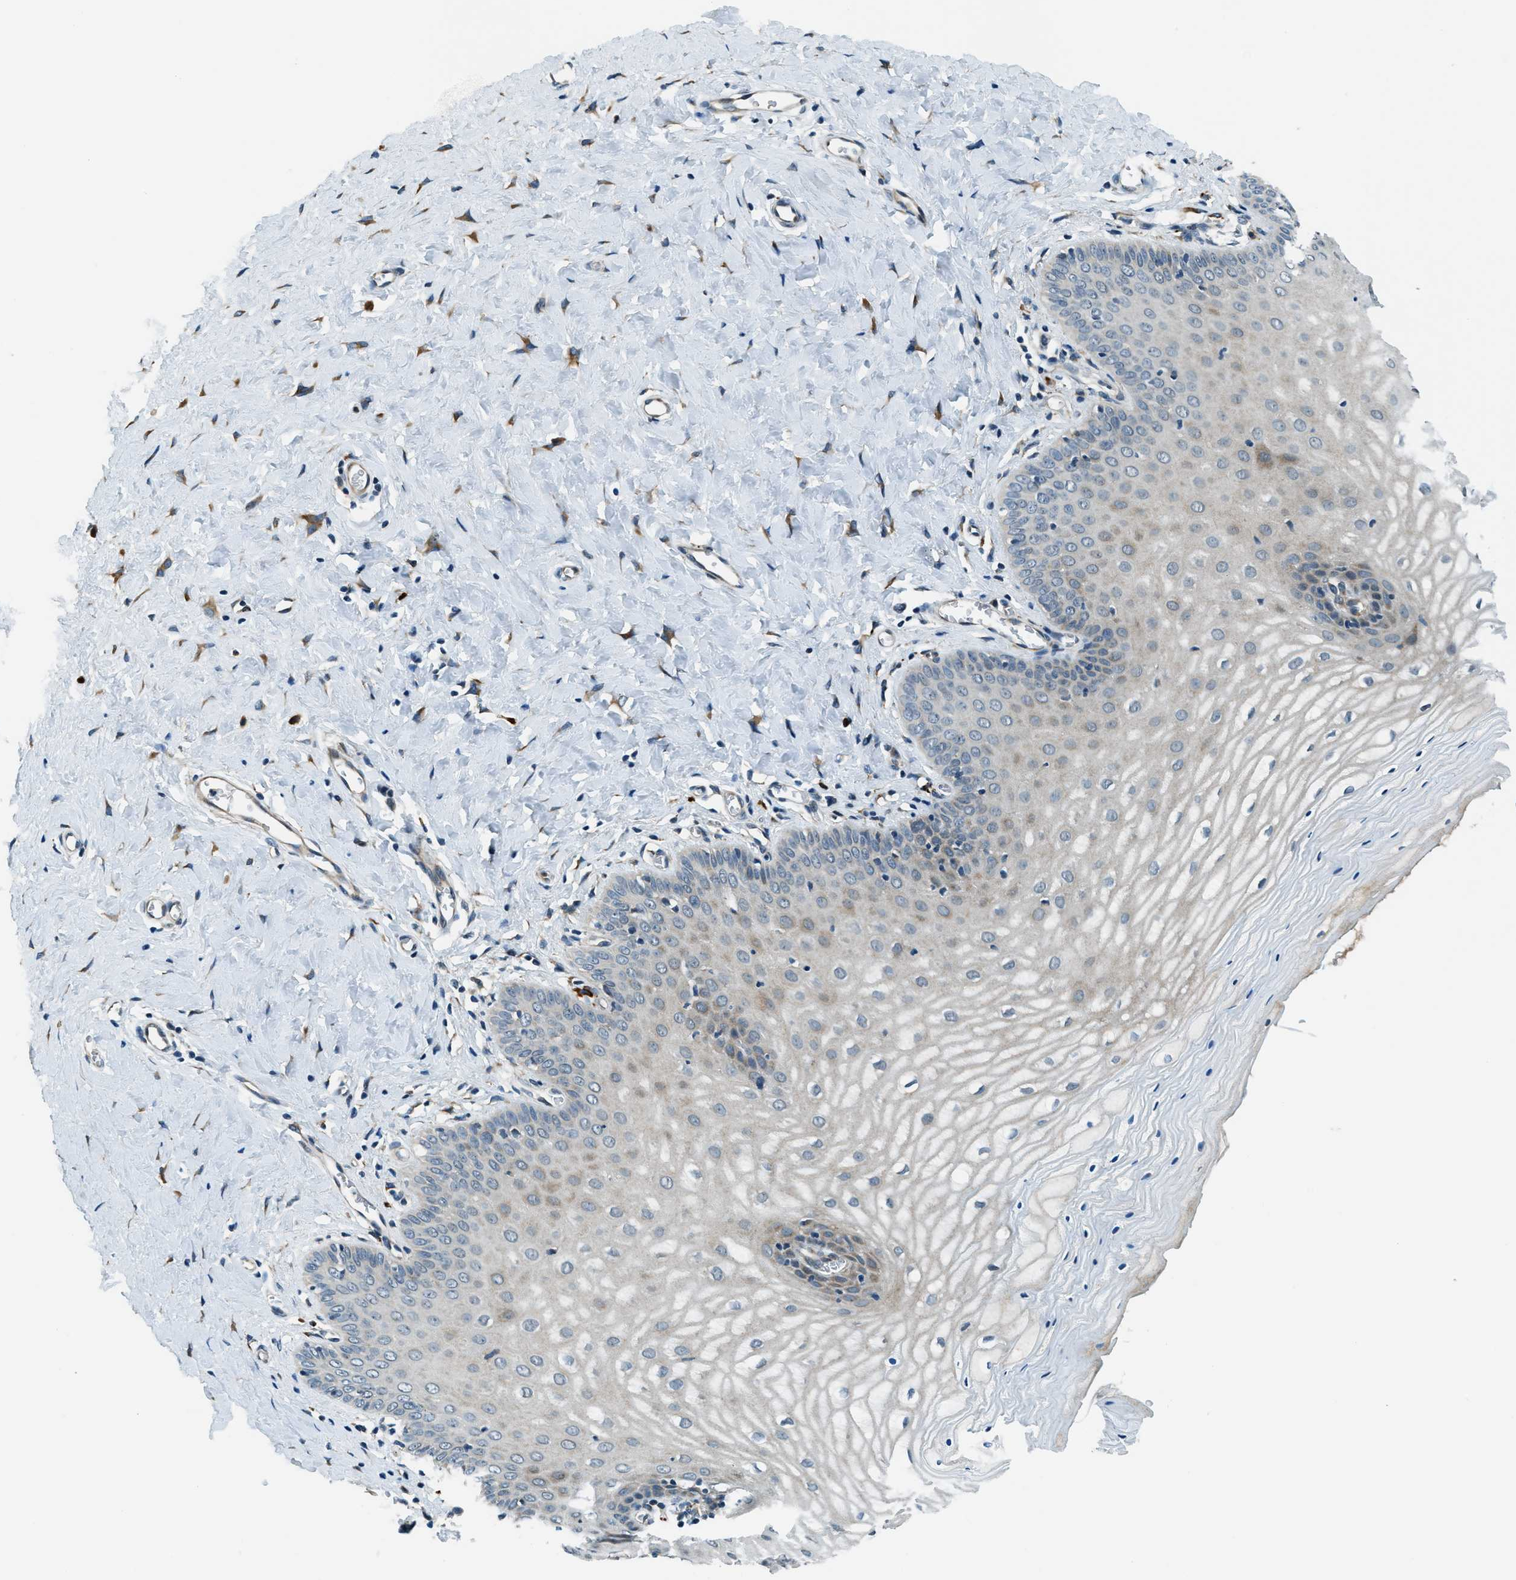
{"staining": {"intensity": "moderate", "quantity": ">75%", "location": "cytoplasmic/membranous"}, "tissue": "cervix", "cell_type": "Glandular cells", "image_type": "normal", "snomed": [{"axis": "morphology", "description": "Normal tissue, NOS"}, {"axis": "topography", "description": "Cervix"}], "caption": "Glandular cells reveal medium levels of moderate cytoplasmic/membranous staining in about >75% of cells in unremarkable cervix.", "gene": "GINM1", "patient": {"sex": "female", "age": 55}}